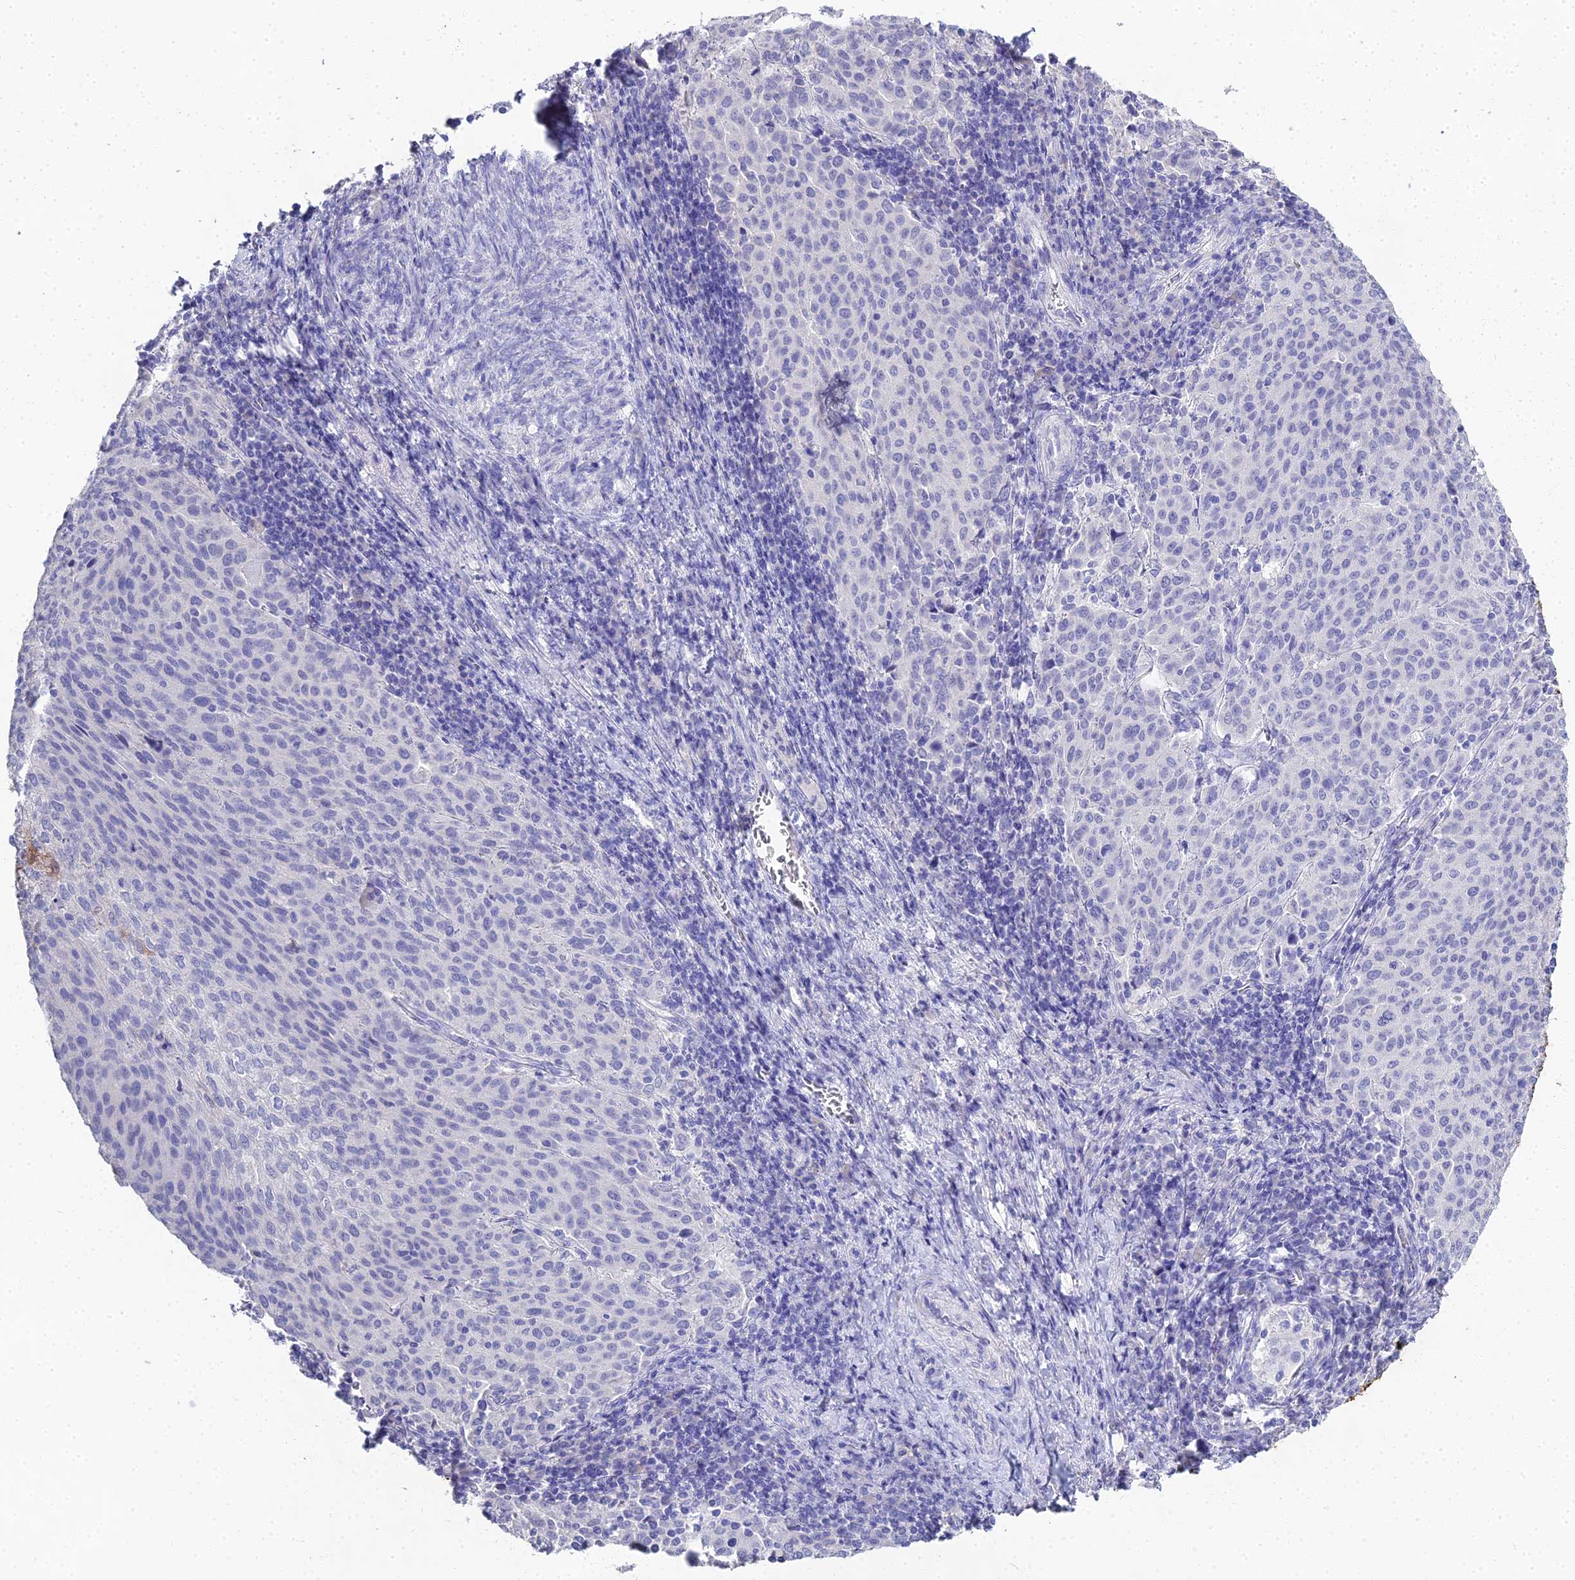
{"staining": {"intensity": "negative", "quantity": "none", "location": "none"}, "tissue": "cervical cancer", "cell_type": "Tumor cells", "image_type": "cancer", "snomed": [{"axis": "morphology", "description": "Squamous cell carcinoma, NOS"}, {"axis": "topography", "description": "Cervix"}], "caption": "Protein analysis of cervical cancer shows no significant positivity in tumor cells. (Stains: DAB immunohistochemistry (IHC) with hematoxylin counter stain, Microscopy: brightfield microscopy at high magnification).", "gene": "S100A7", "patient": {"sex": "female", "age": 46}}